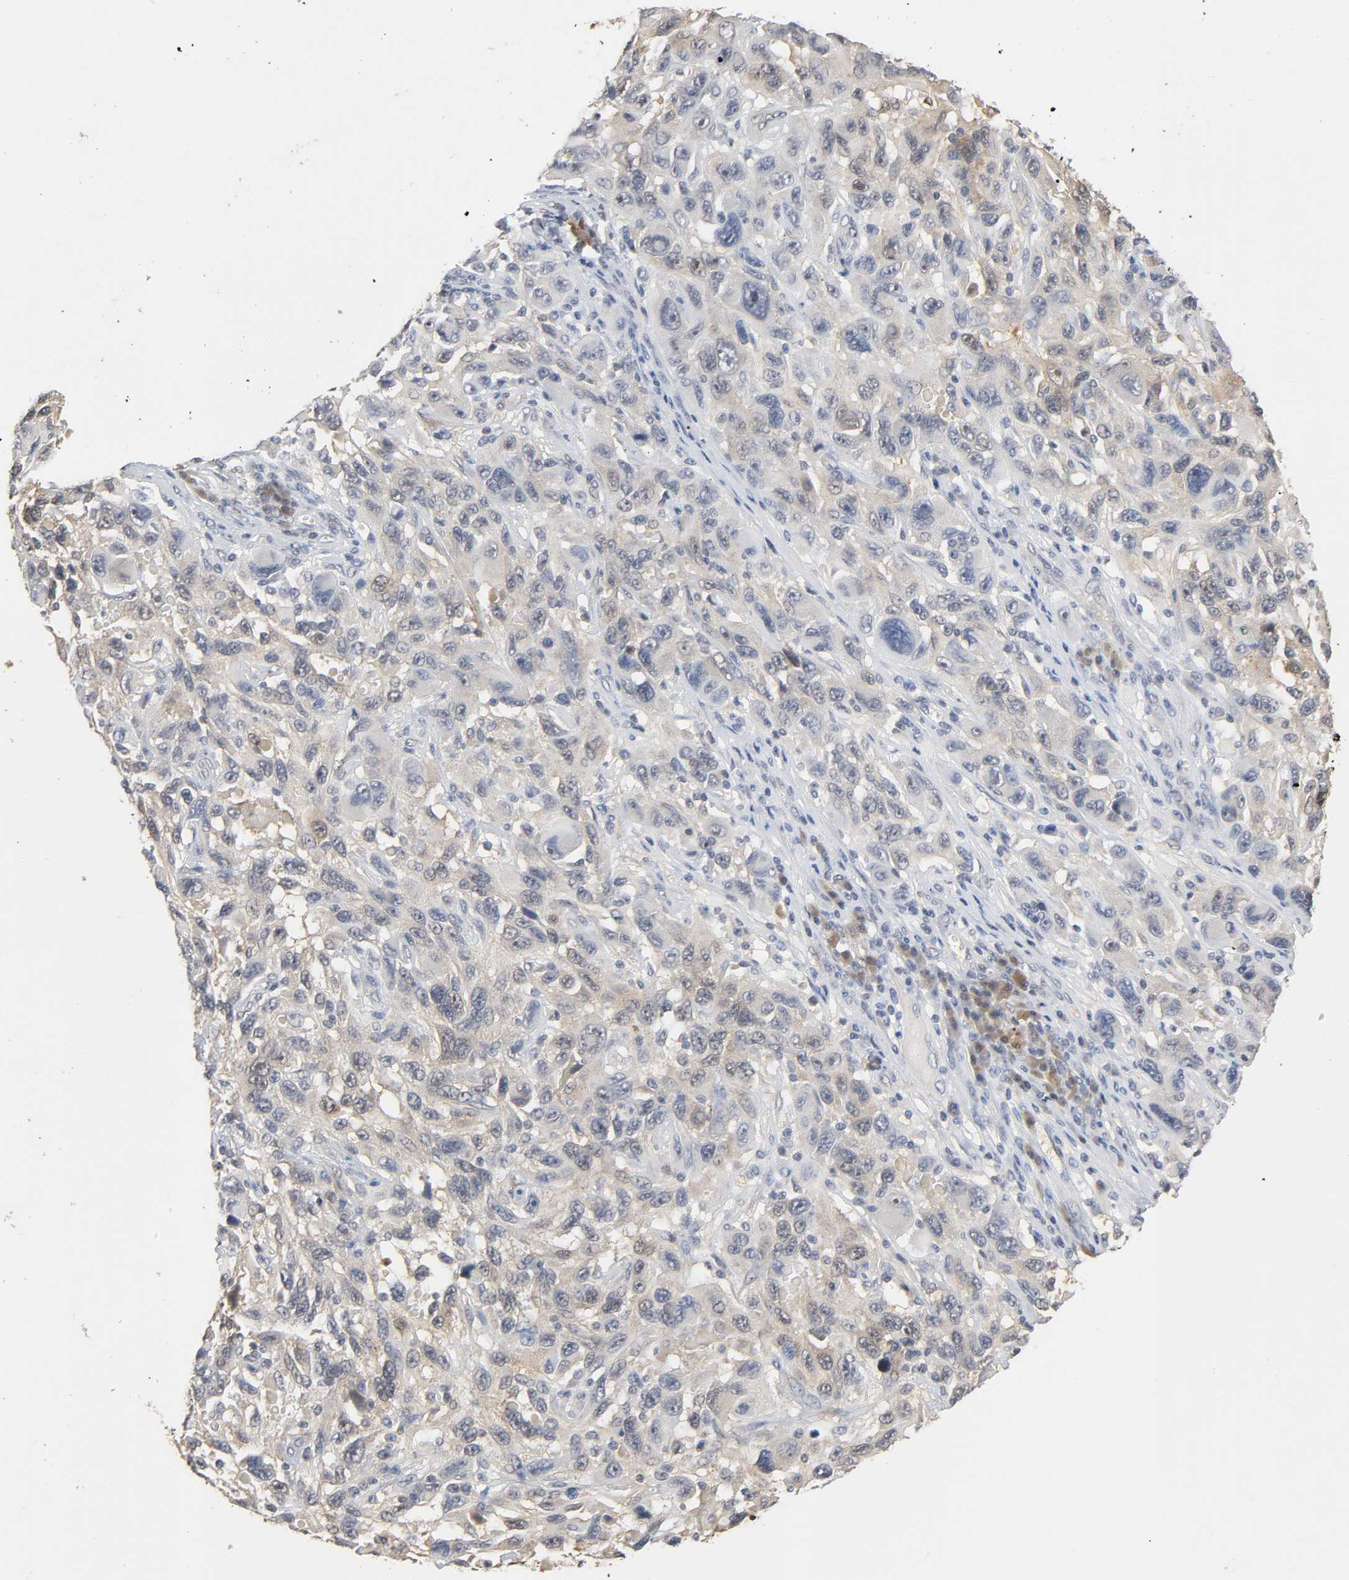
{"staining": {"intensity": "weak", "quantity": ">75%", "location": "cytoplasmic/membranous"}, "tissue": "melanoma", "cell_type": "Tumor cells", "image_type": "cancer", "snomed": [{"axis": "morphology", "description": "Malignant melanoma, NOS"}, {"axis": "topography", "description": "Skin"}], "caption": "Malignant melanoma stained with immunohistochemistry (IHC) displays weak cytoplasmic/membranous staining in approximately >75% of tumor cells. Using DAB (brown) and hematoxylin (blue) stains, captured at high magnification using brightfield microscopy.", "gene": "MIF", "patient": {"sex": "male", "age": 53}}